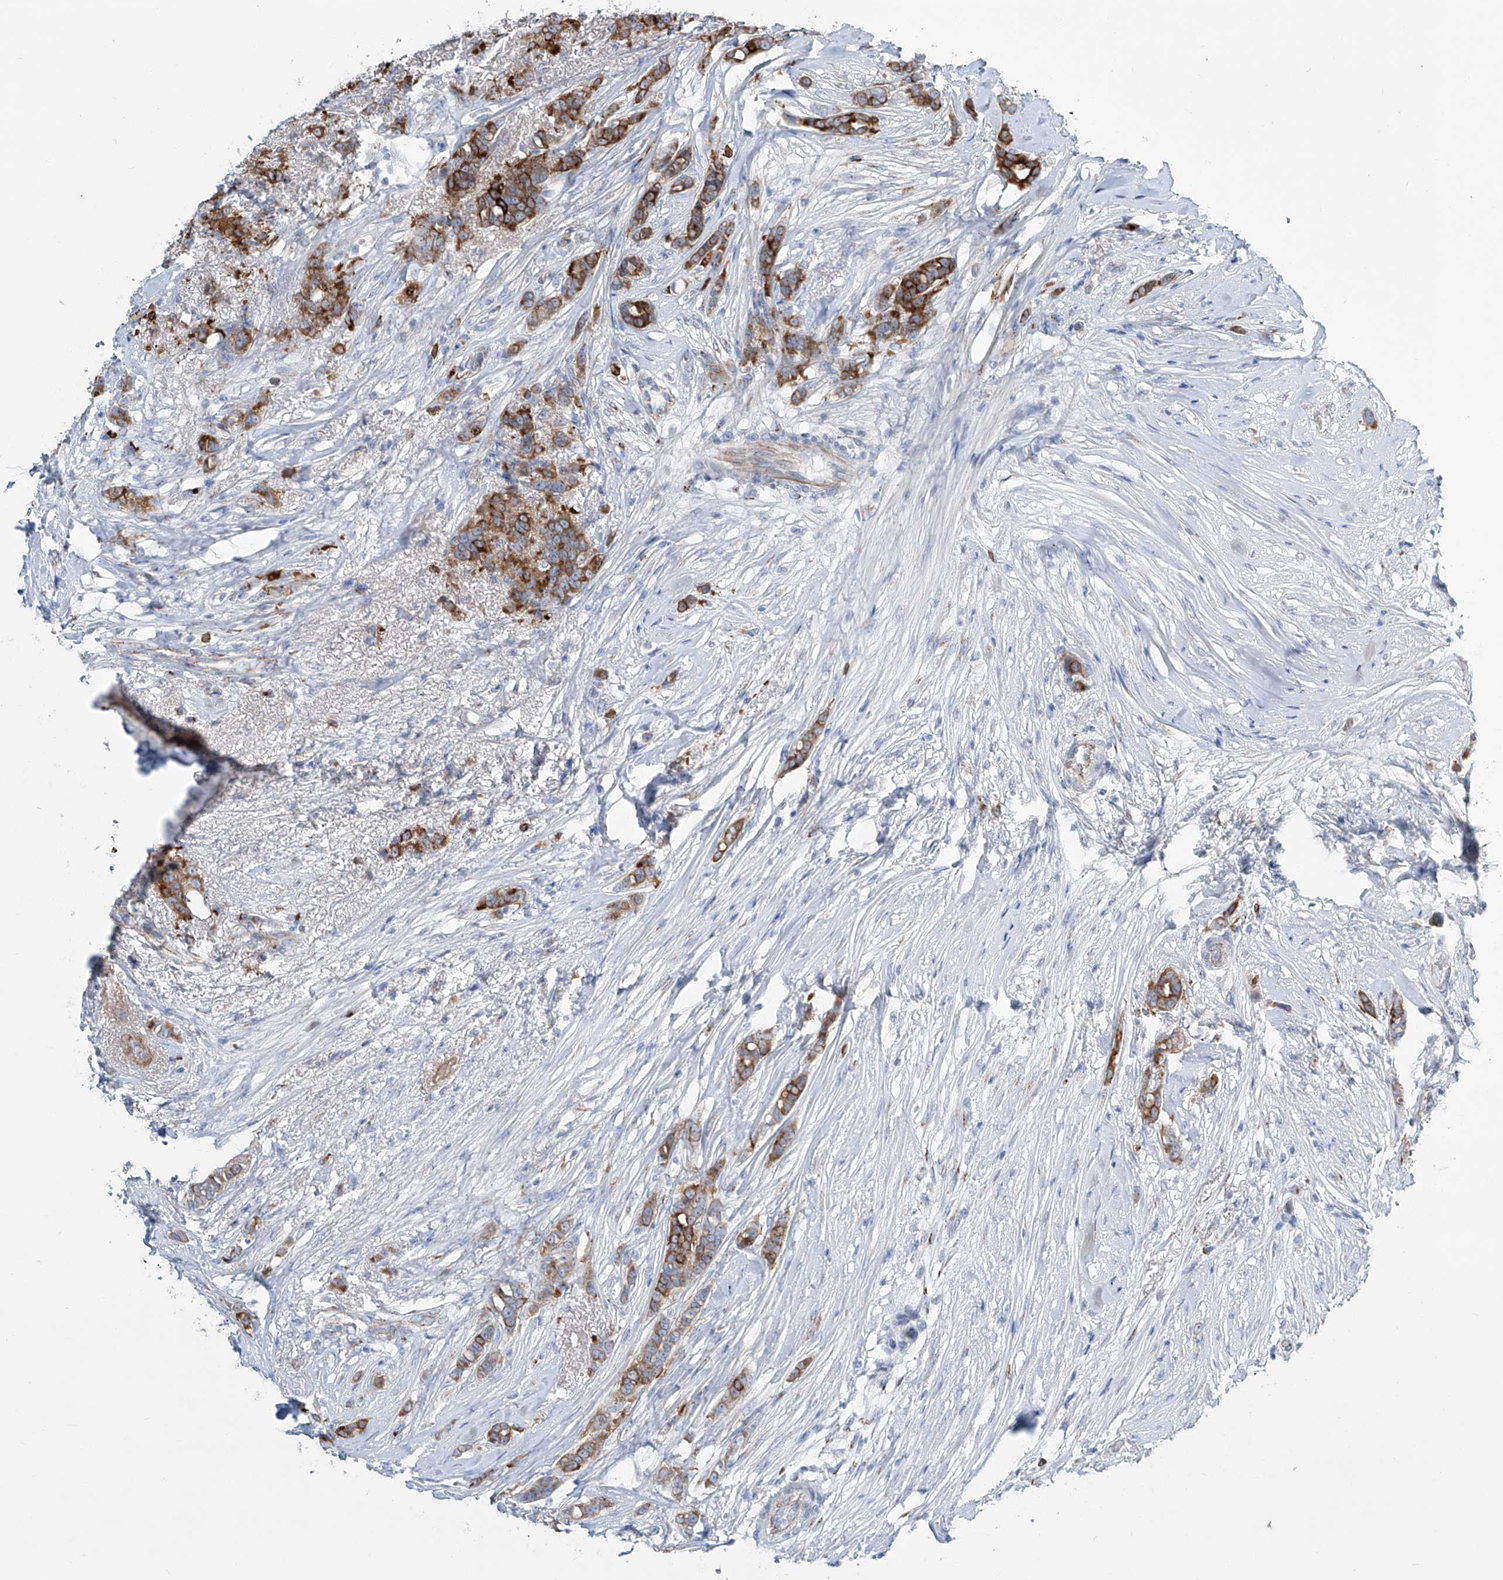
{"staining": {"intensity": "moderate", "quantity": ">75%", "location": "cytoplasmic/membranous"}, "tissue": "breast cancer", "cell_type": "Tumor cells", "image_type": "cancer", "snomed": [{"axis": "morphology", "description": "Lobular carcinoma"}, {"axis": "topography", "description": "Breast"}], "caption": "Approximately >75% of tumor cells in breast cancer display moderate cytoplasmic/membranous protein expression as visualized by brown immunohistochemical staining.", "gene": "CDH5", "patient": {"sex": "female", "age": 51}}